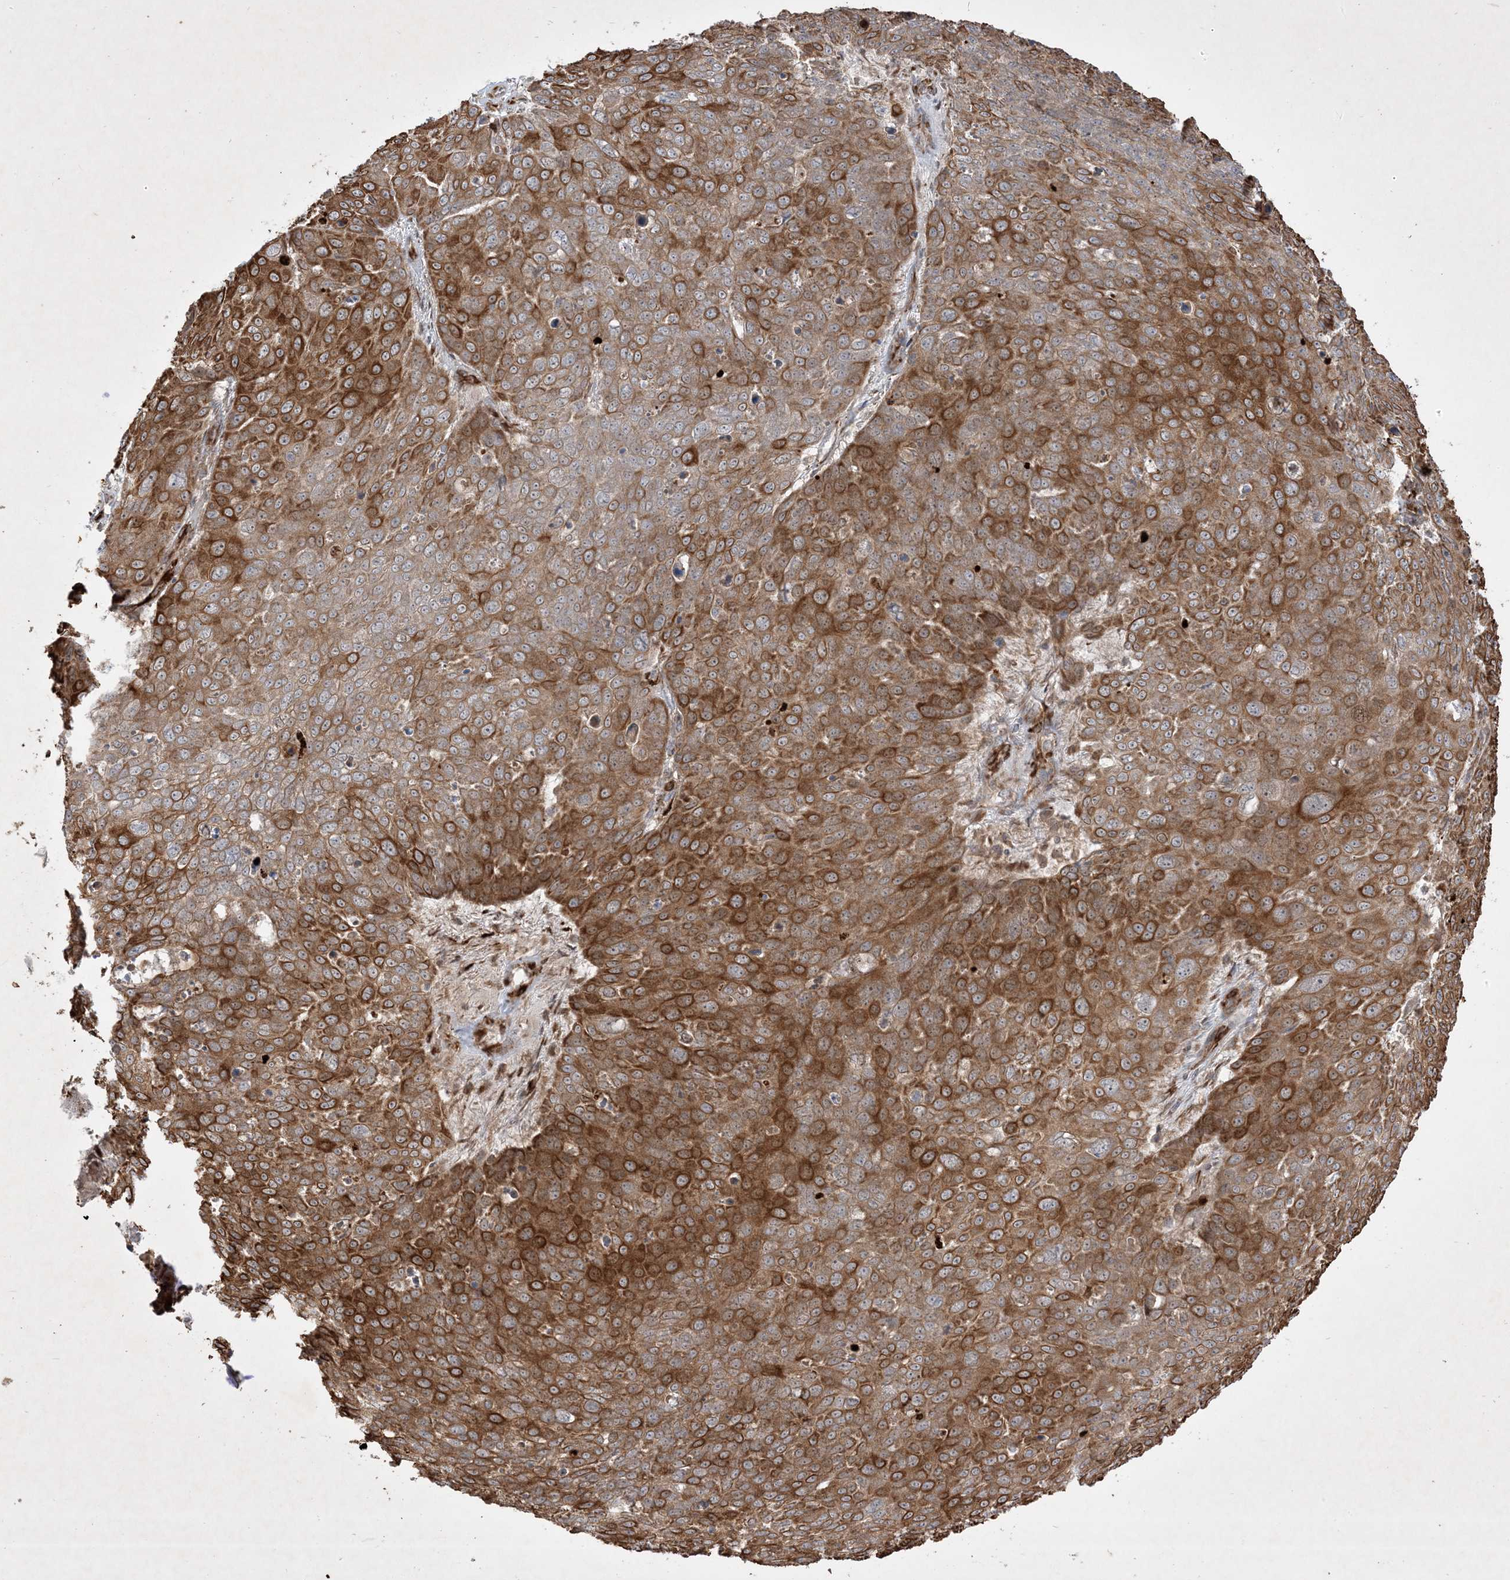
{"staining": {"intensity": "strong", "quantity": ">75%", "location": "cytoplasmic/membranous"}, "tissue": "skin cancer", "cell_type": "Tumor cells", "image_type": "cancer", "snomed": [{"axis": "morphology", "description": "Squamous cell carcinoma, NOS"}, {"axis": "topography", "description": "Skin"}], "caption": "The photomicrograph demonstrates immunohistochemical staining of squamous cell carcinoma (skin). There is strong cytoplasmic/membranous positivity is appreciated in approximately >75% of tumor cells.", "gene": "IFT57", "patient": {"sex": "male", "age": 71}}